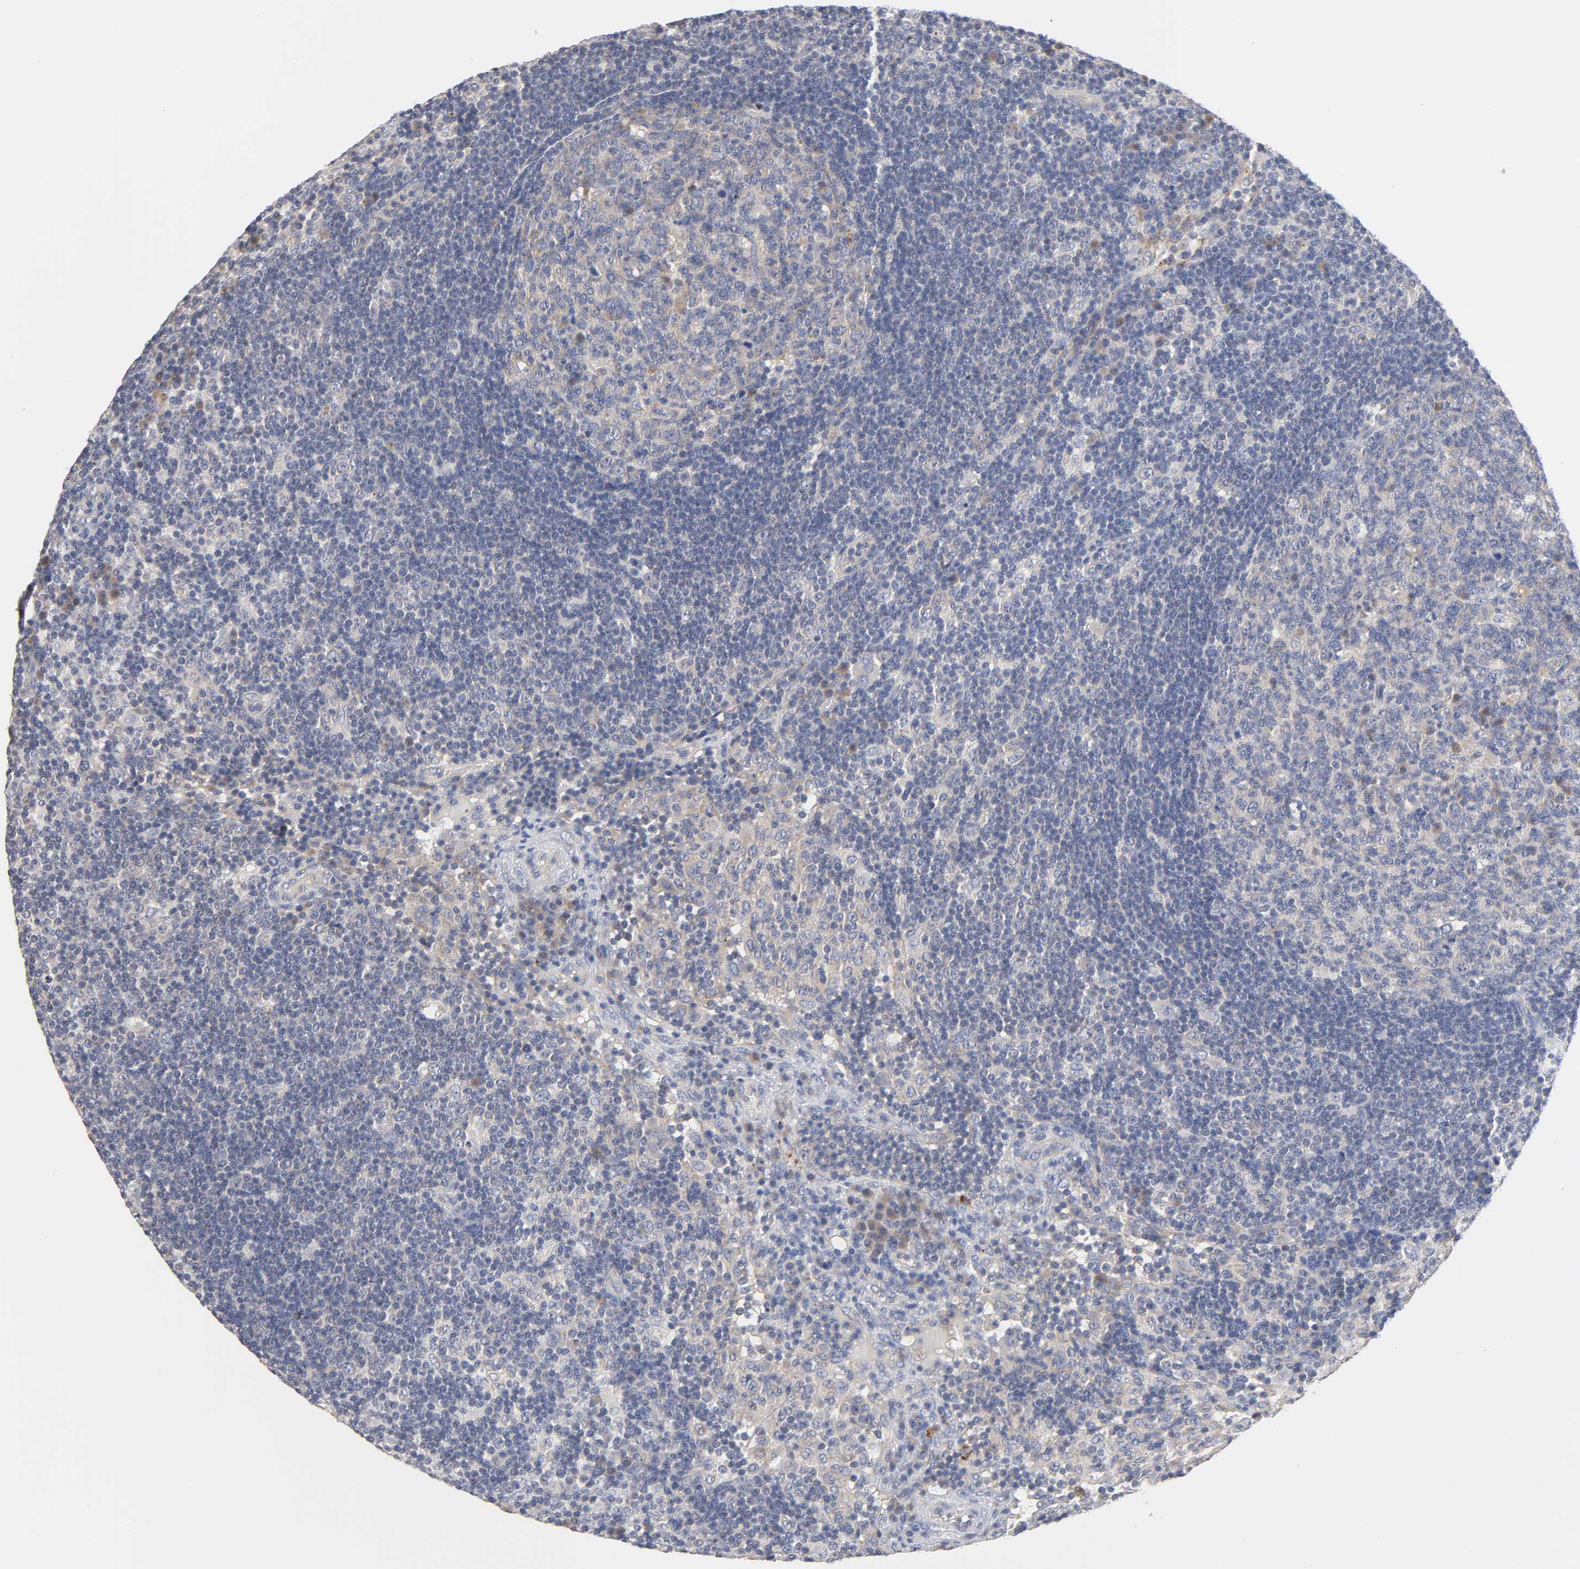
{"staining": {"intensity": "negative", "quantity": "none", "location": "none"}, "tissue": "lymph node", "cell_type": "Germinal center cells", "image_type": "normal", "snomed": [{"axis": "morphology", "description": "Normal tissue, NOS"}, {"axis": "morphology", "description": "Squamous cell carcinoma, metastatic, NOS"}, {"axis": "topography", "description": "Lymph node"}], "caption": "IHC photomicrograph of benign lymph node: human lymph node stained with DAB reveals no significant protein positivity in germinal center cells. (Brightfield microscopy of DAB immunohistochemistry at high magnification).", "gene": "C17orf75", "patient": {"sex": "female", "age": 53}}